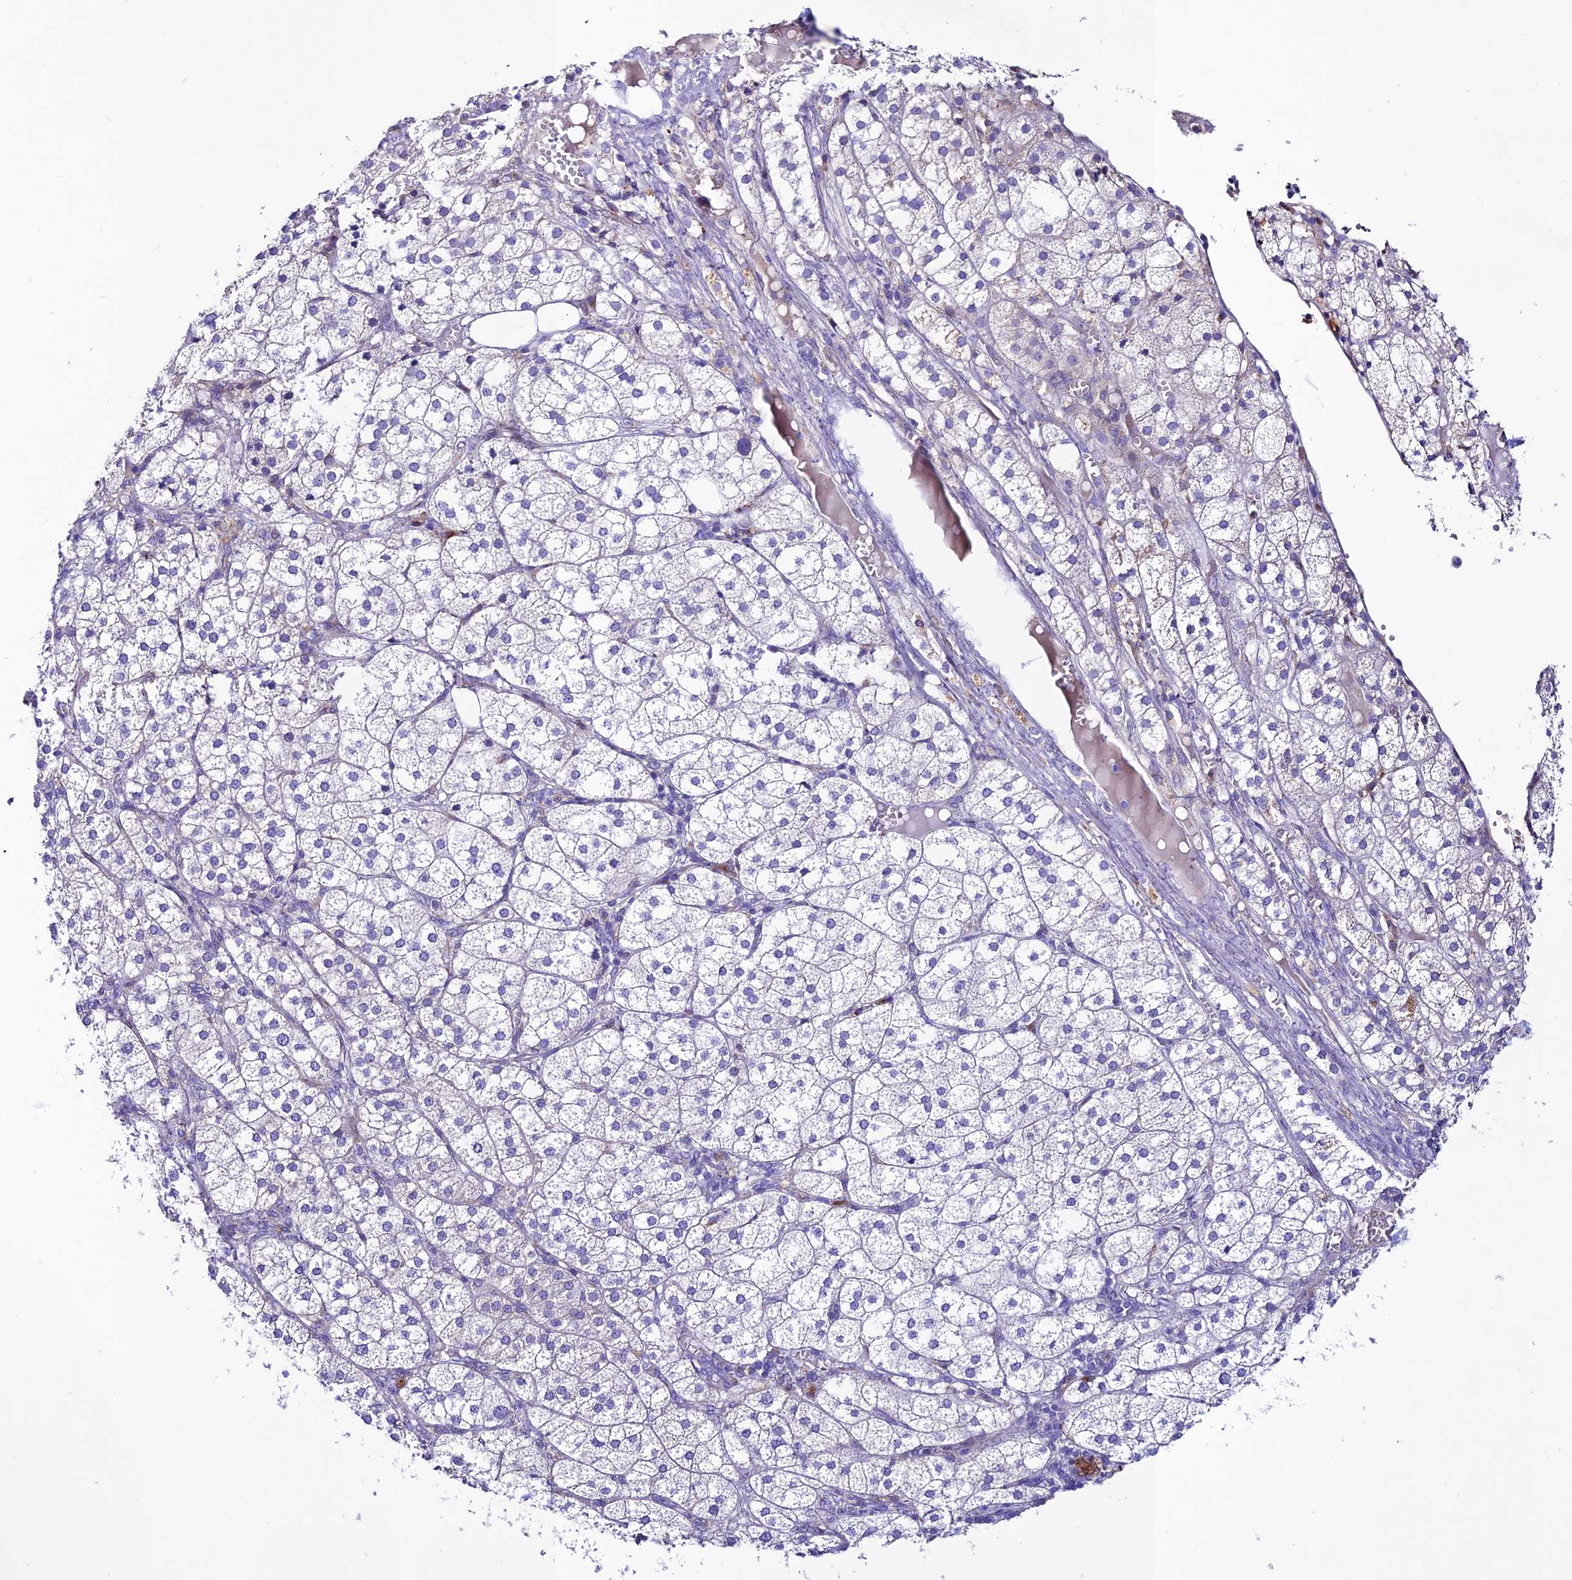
{"staining": {"intensity": "moderate", "quantity": "25%-75%", "location": "cytoplasmic/membranous"}, "tissue": "adrenal gland", "cell_type": "Glandular cells", "image_type": "normal", "snomed": [{"axis": "morphology", "description": "Normal tissue, NOS"}, {"axis": "topography", "description": "Adrenal gland"}], "caption": "Immunohistochemistry of benign human adrenal gland shows medium levels of moderate cytoplasmic/membranous expression in about 25%-75% of glandular cells.", "gene": "OR51Q1", "patient": {"sex": "female", "age": 61}}